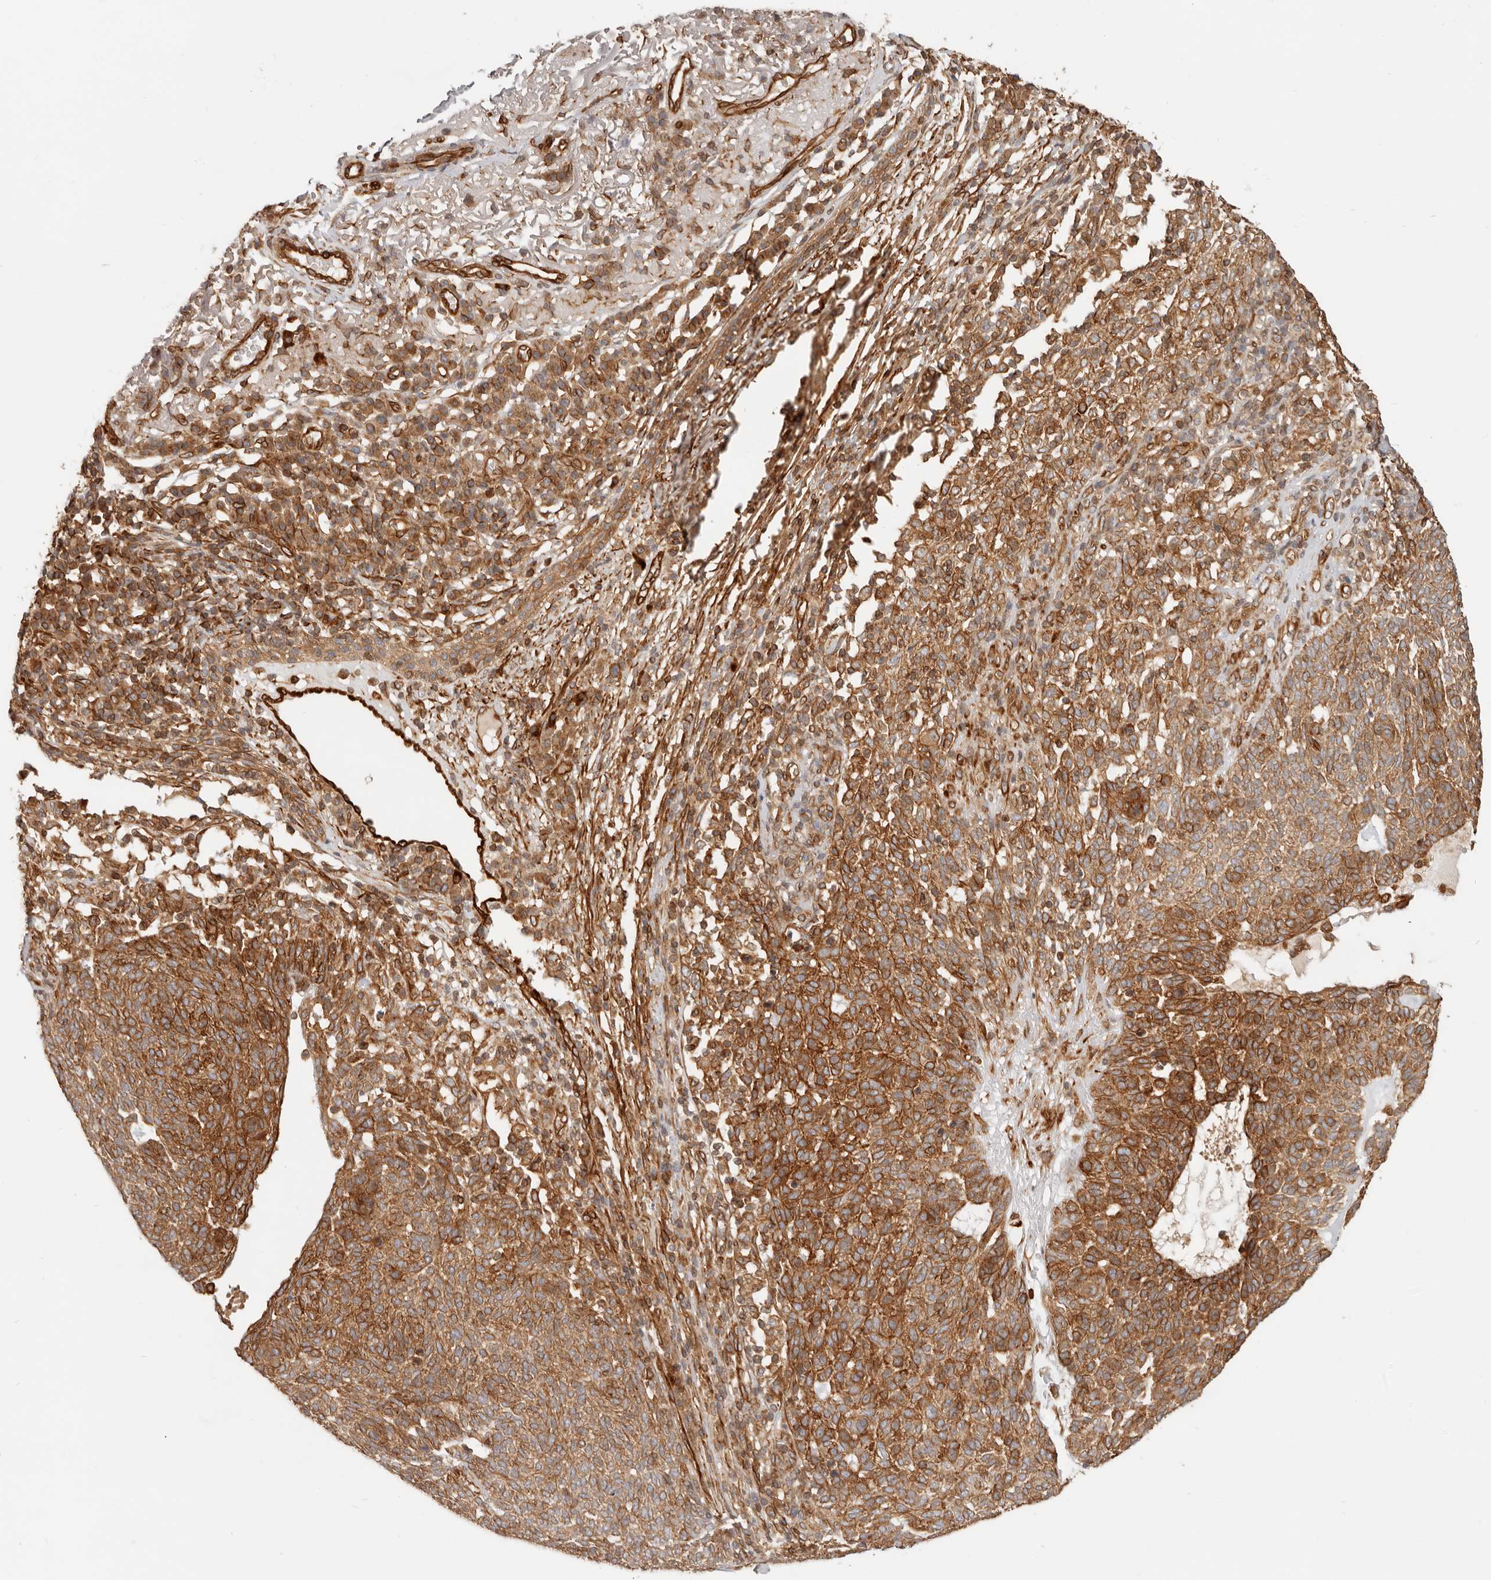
{"staining": {"intensity": "strong", "quantity": ">75%", "location": "cytoplasmic/membranous"}, "tissue": "skin cancer", "cell_type": "Tumor cells", "image_type": "cancer", "snomed": [{"axis": "morphology", "description": "Squamous cell carcinoma, NOS"}, {"axis": "topography", "description": "Skin"}], "caption": "Human skin cancer stained for a protein (brown) exhibits strong cytoplasmic/membranous positive staining in about >75% of tumor cells.", "gene": "UFSP1", "patient": {"sex": "female", "age": 90}}